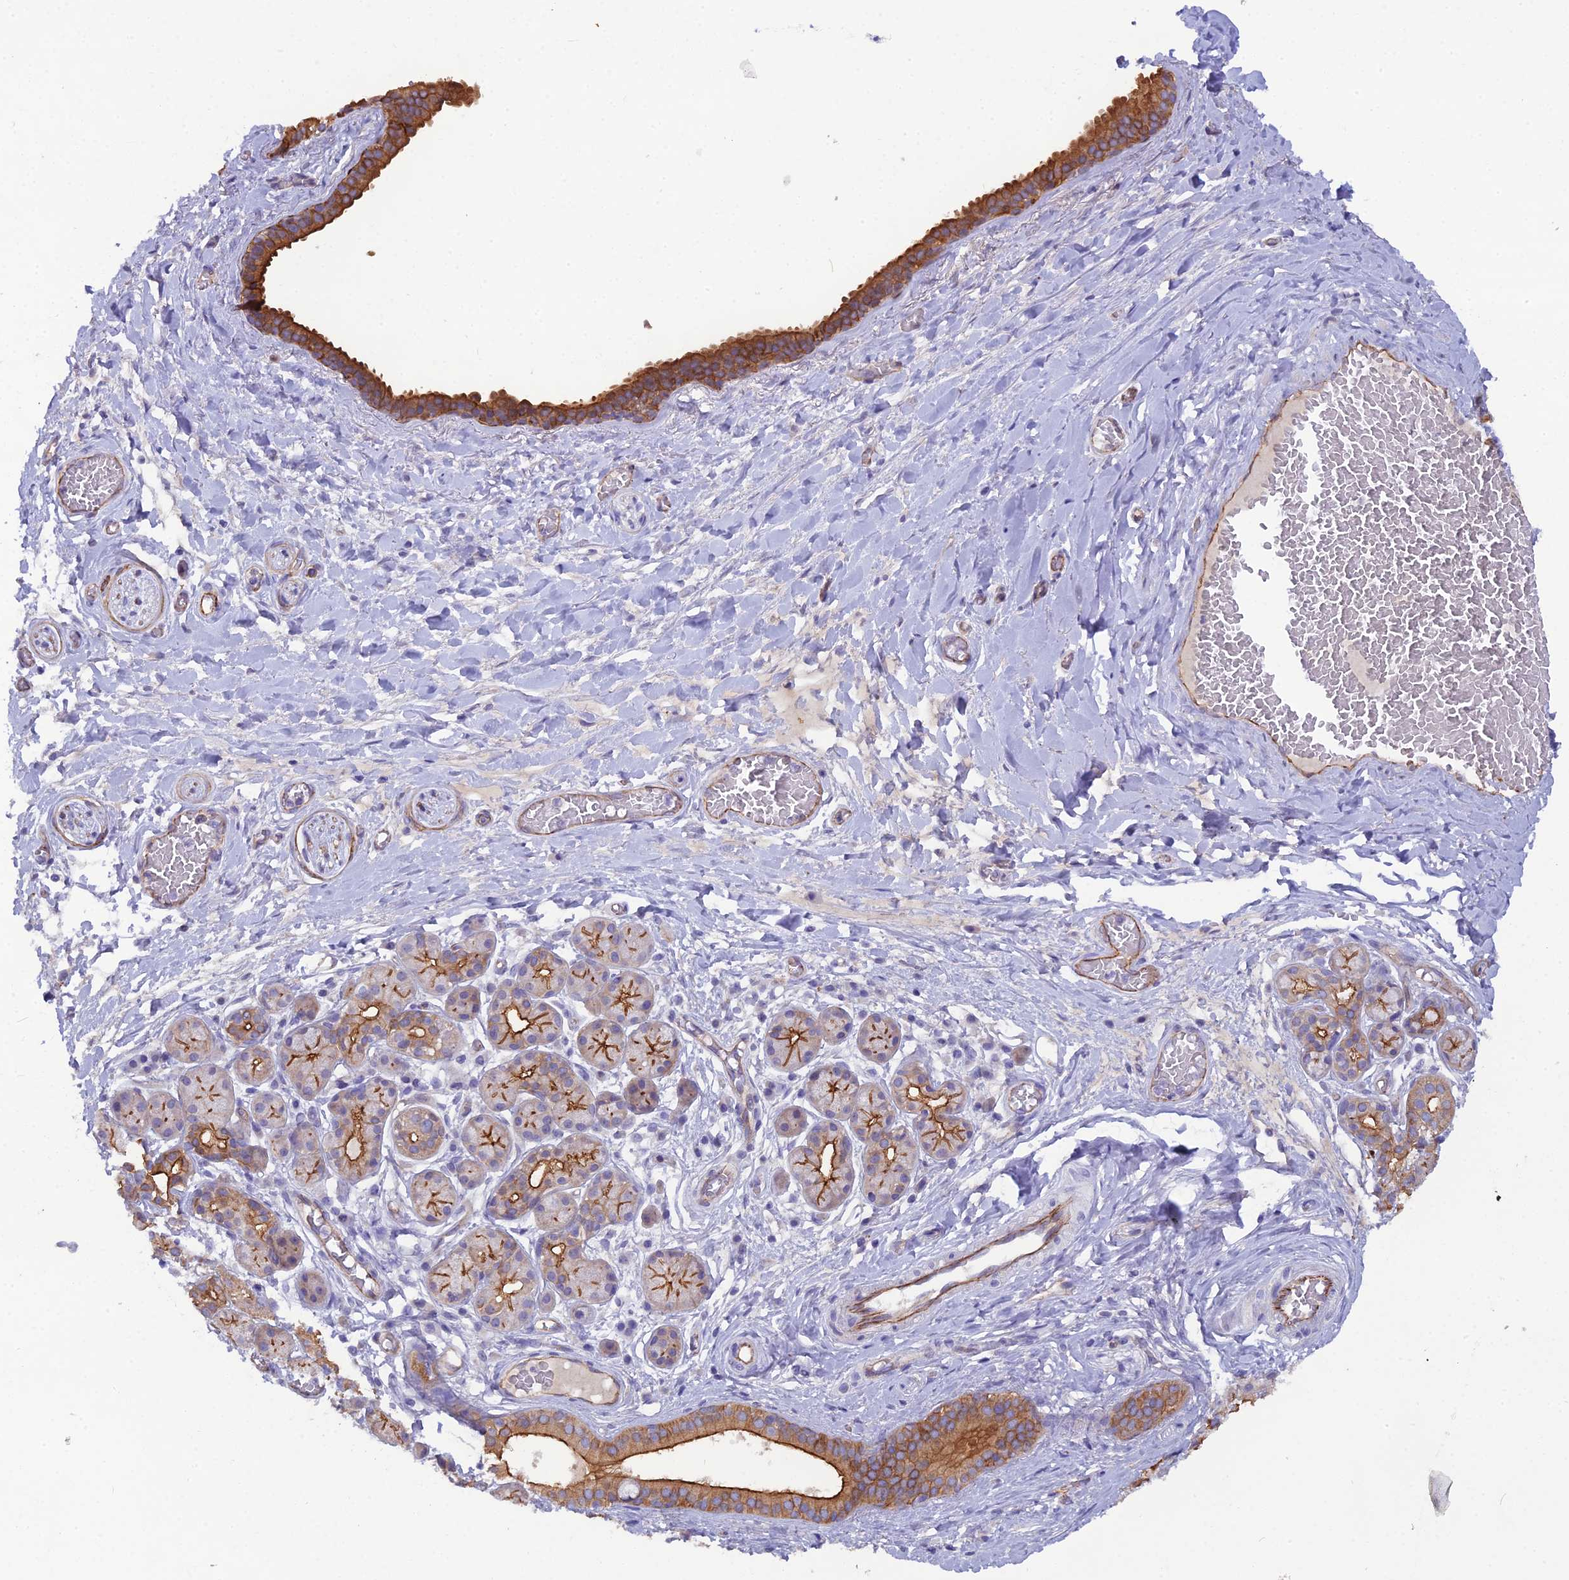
{"staining": {"intensity": "negative", "quantity": "none", "location": "none"}, "tissue": "adipose tissue", "cell_type": "Adipocytes", "image_type": "normal", "snomed": [{"axis": "morphology", "description": "Normal tissue, NOS"}, {"axis": "topography", "description": "Salivary gland"}, {"axis": "topography", "description": "Peripheral nerve tissue"}], "caption": "High magnification brightfield microscopy of unremarkable adipose tissue stained with DAB (3,3'-diaminobenzidine) (brown) and counterstained with hematoxylin (blue): adipocytes show no significant staining. (IHC, brightfield microscopy, high magnification).", "gene": "CFAP47", "patient": {"sex": "male", "age": 62}}